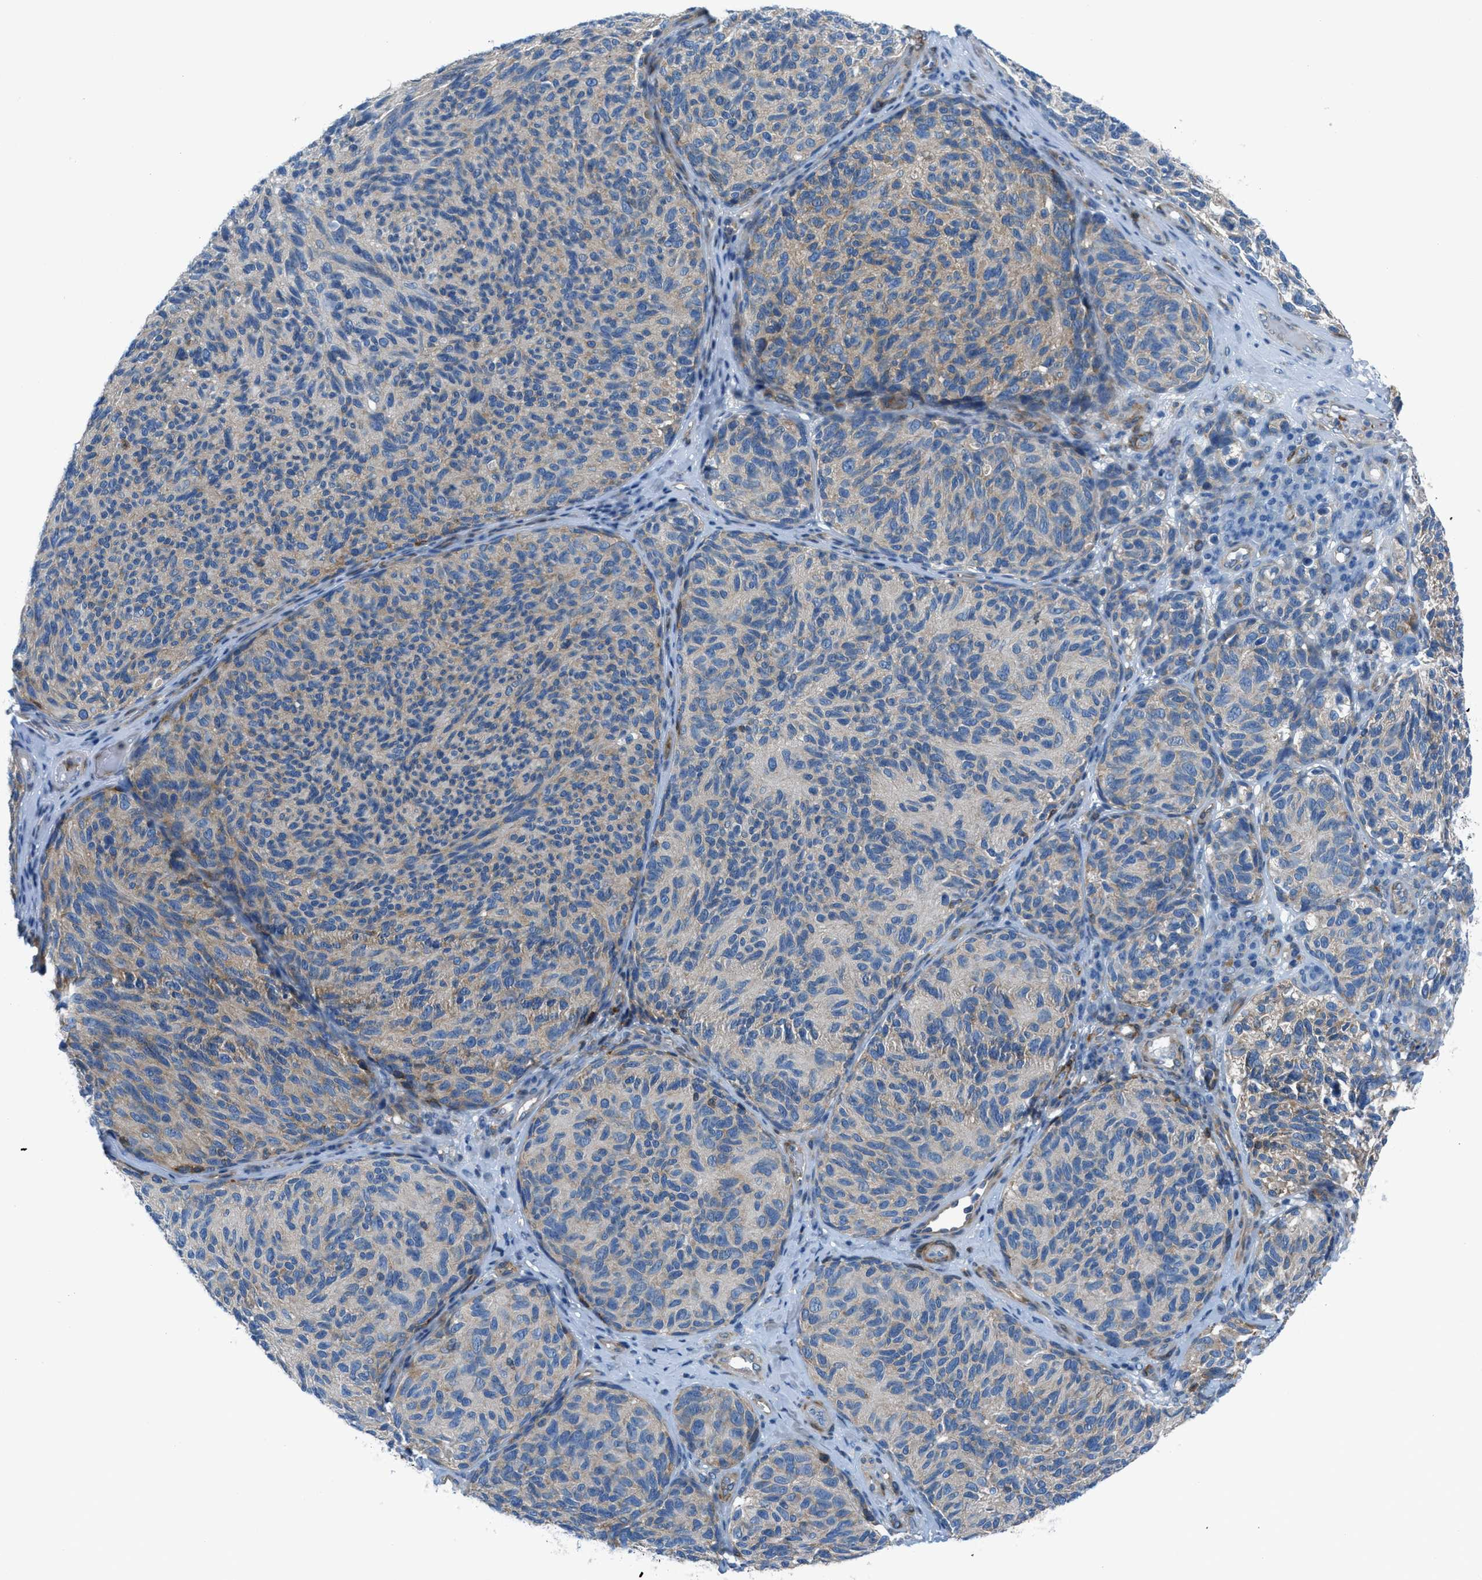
{"staining": {"intensity": "weak", "quantity": "25%-75%", "location": "cytoplasmic/membranous"}, "tissue": "melanoma", "cell_type": "Tumor cells", "image_type": "cancer", "snomed": [{"axis": "morphology", "description": "Malignant melanoma, NOS"}, {"axis": "topography", "description": "Skin"}], "caption": "Immunohistochemistry (IHC) (DAB (3,3'-diaminobenzidine)) staining of human melanoma reveals weak cytoplasmic/membranous protein staining in about 25%-75% of tumor cells.", "gene": "MAPRE2", "patient": {"sex": "female", "age": 73}}